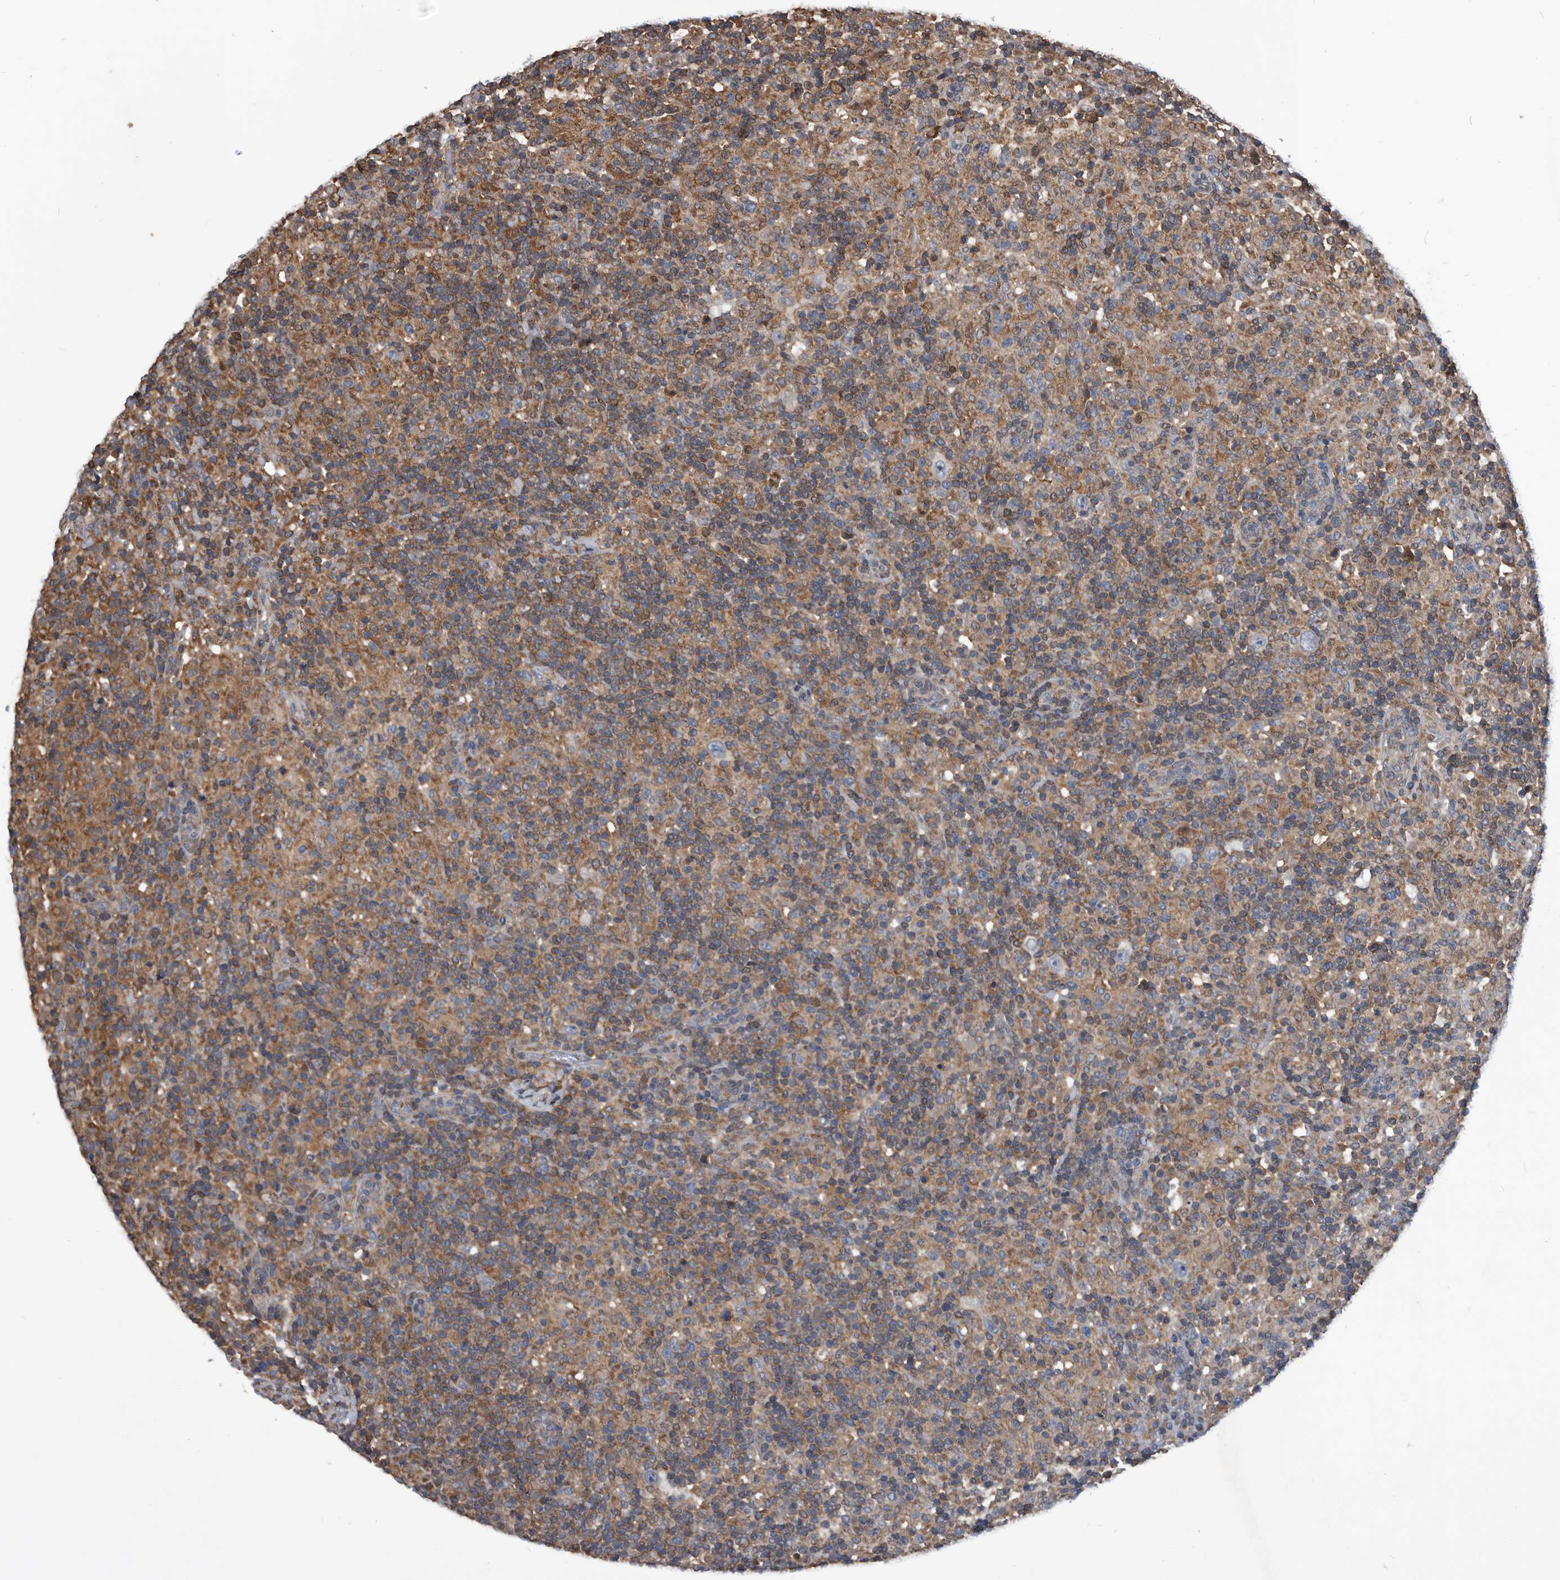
{"staining": {"intensity": "negative", "quantity": "none", "location": "none"}, "tissue": "lymphoma", "cell_type": "Tumor cells", "image_type": "cancer", "snomed": [{"axis": "morphology", "description": "Hodgkin's disease, NOS"}, {"axis": "topography", "description": "Lymph node"}], "caption": "A high-resolution histopathology image shows IHC staining of lymphoma, which reveals no significant positivity in tumor cells.", "gene": "NRBP1", "patient": {"sex": "male", "age": 70}}